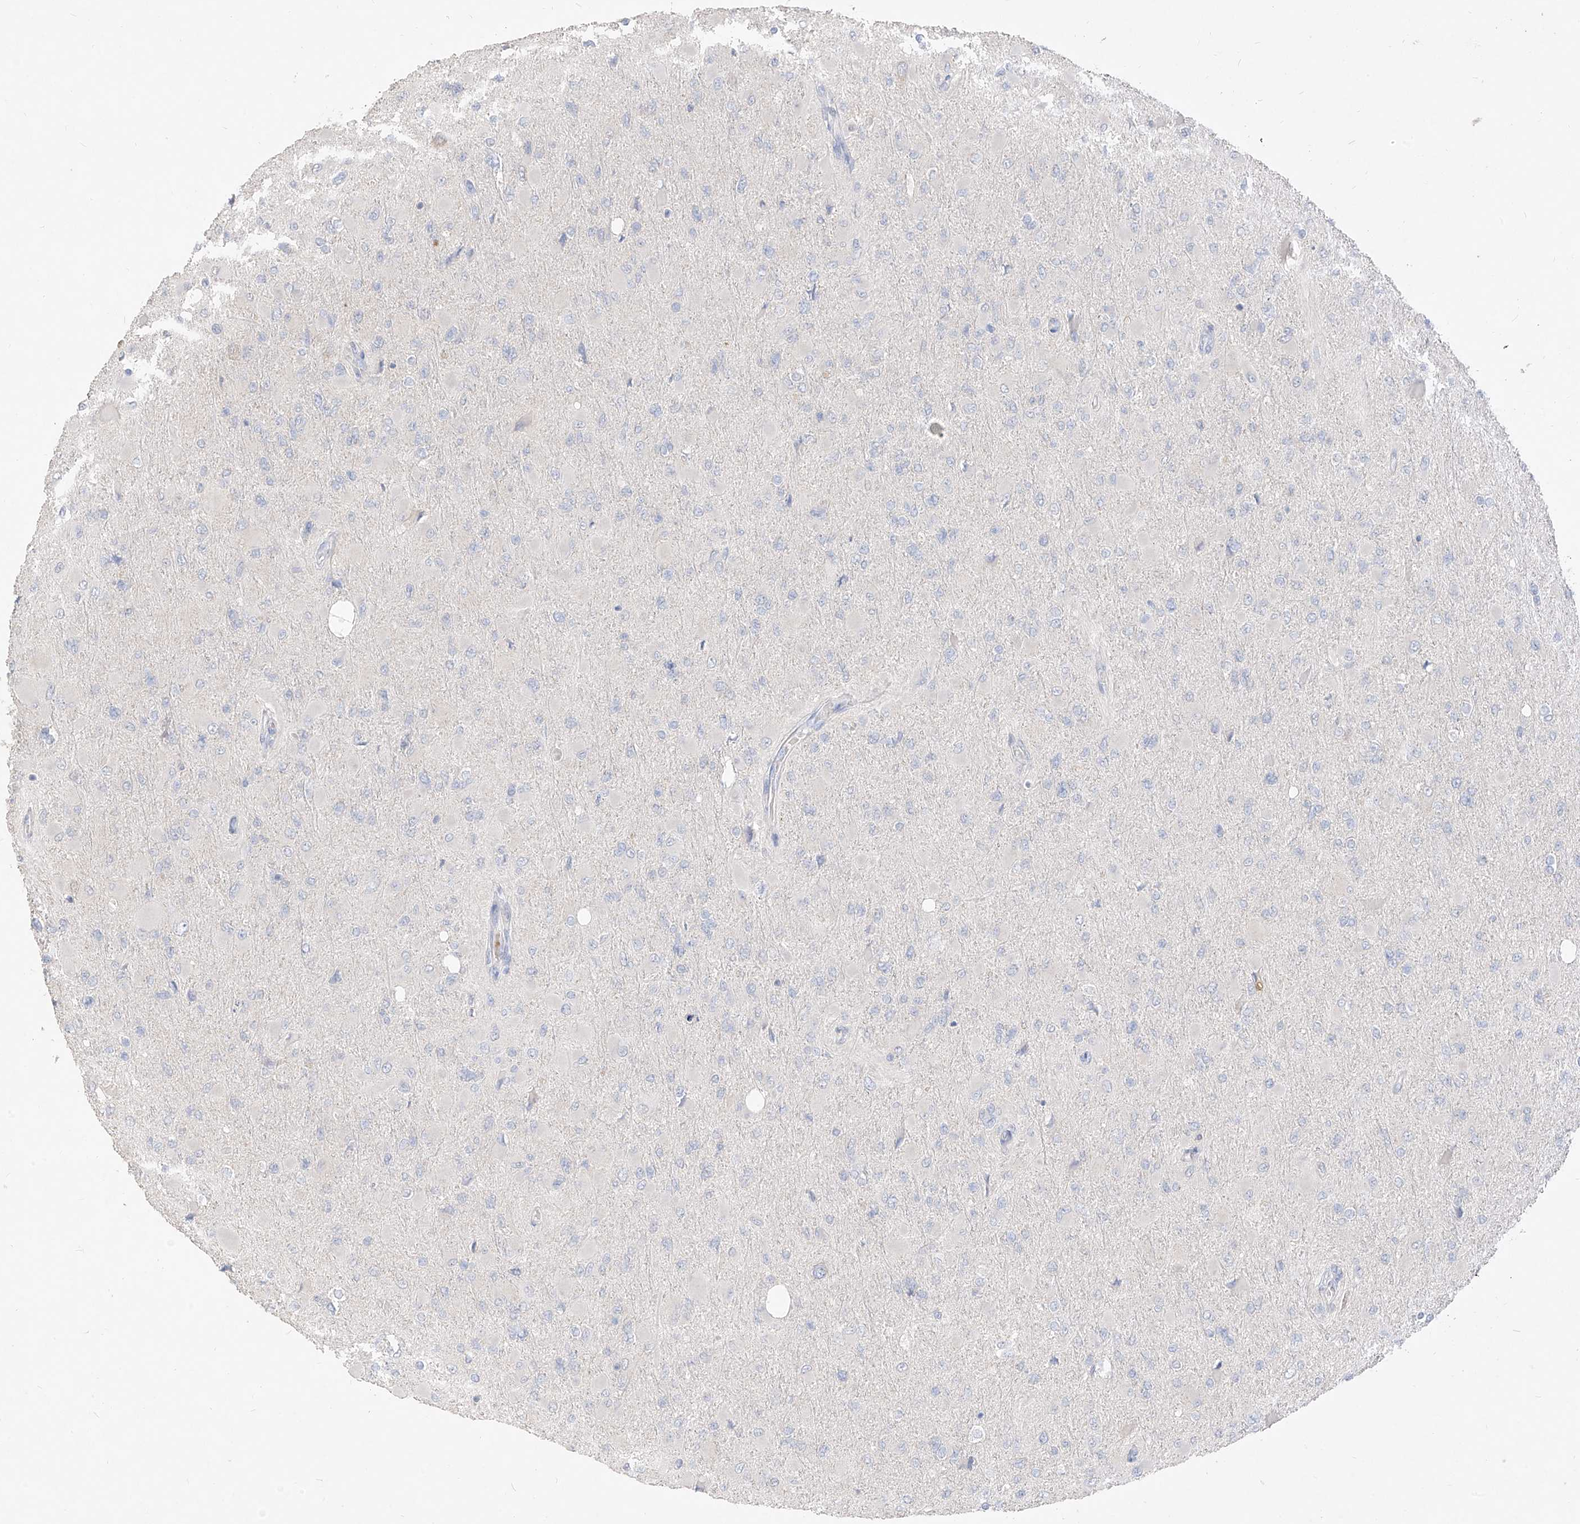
{"staining": {"intensity": "negative", "quantity": "none", "location": "none"}, "tissue": "glioma", "cell_type": "Tumor cells", "image_type": "cancer", "snomed": [{"axis": "morphology", "description": "Glioma, malignant, High grade"}, {"axis": "topography", "description": "Cerebral cortex"}], "caption": "This photomicrograph is of glioma stained with immunohistochemistry to label a protein in brown with the nuclei are counter-stained blue. There is no positivity in tumor cells.", "gene": "ZZEF1", "patient": {"sex": "female", "age": 36}}